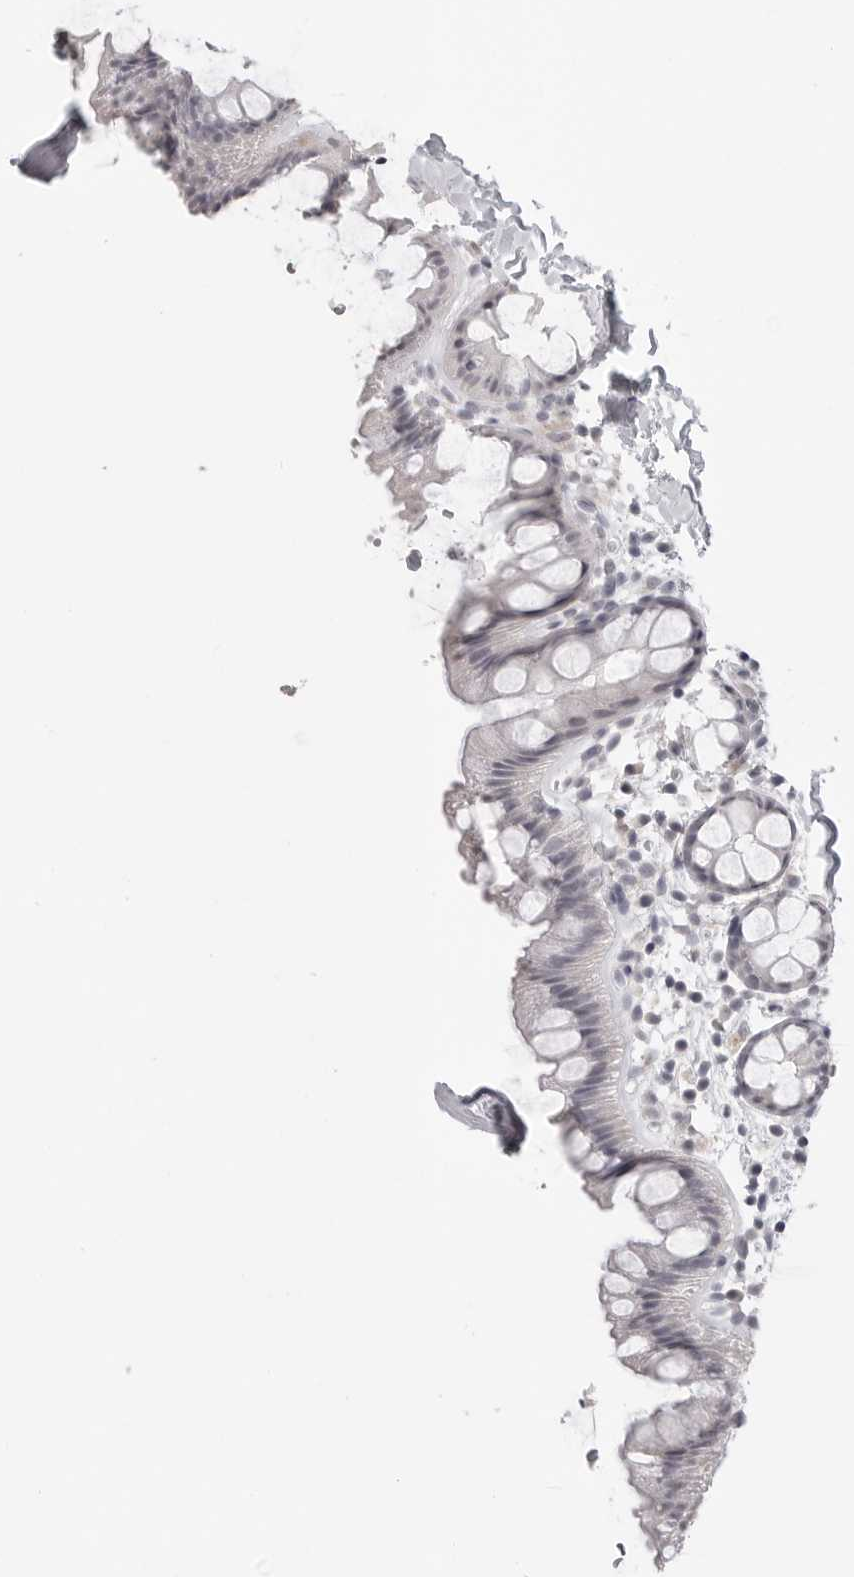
{"staining": {"intensity": "negative", "quantity": "none", "location": "none"}, "tissue": "rectum", "cell_type": "Glandular cells", "image_type": "normal", "snomed": [{"axis": "morphology", "description": "Normal tissue, NOS"}, {"axis": "topography", "description": "Rectum"}], "caption": "This is an immunohistochemistry (IHC) photomicrograph of normal rectum. There is no expression in glandular cells.", "gene": "PRSS1", "patient": {"sex": "female", "age": 65}}